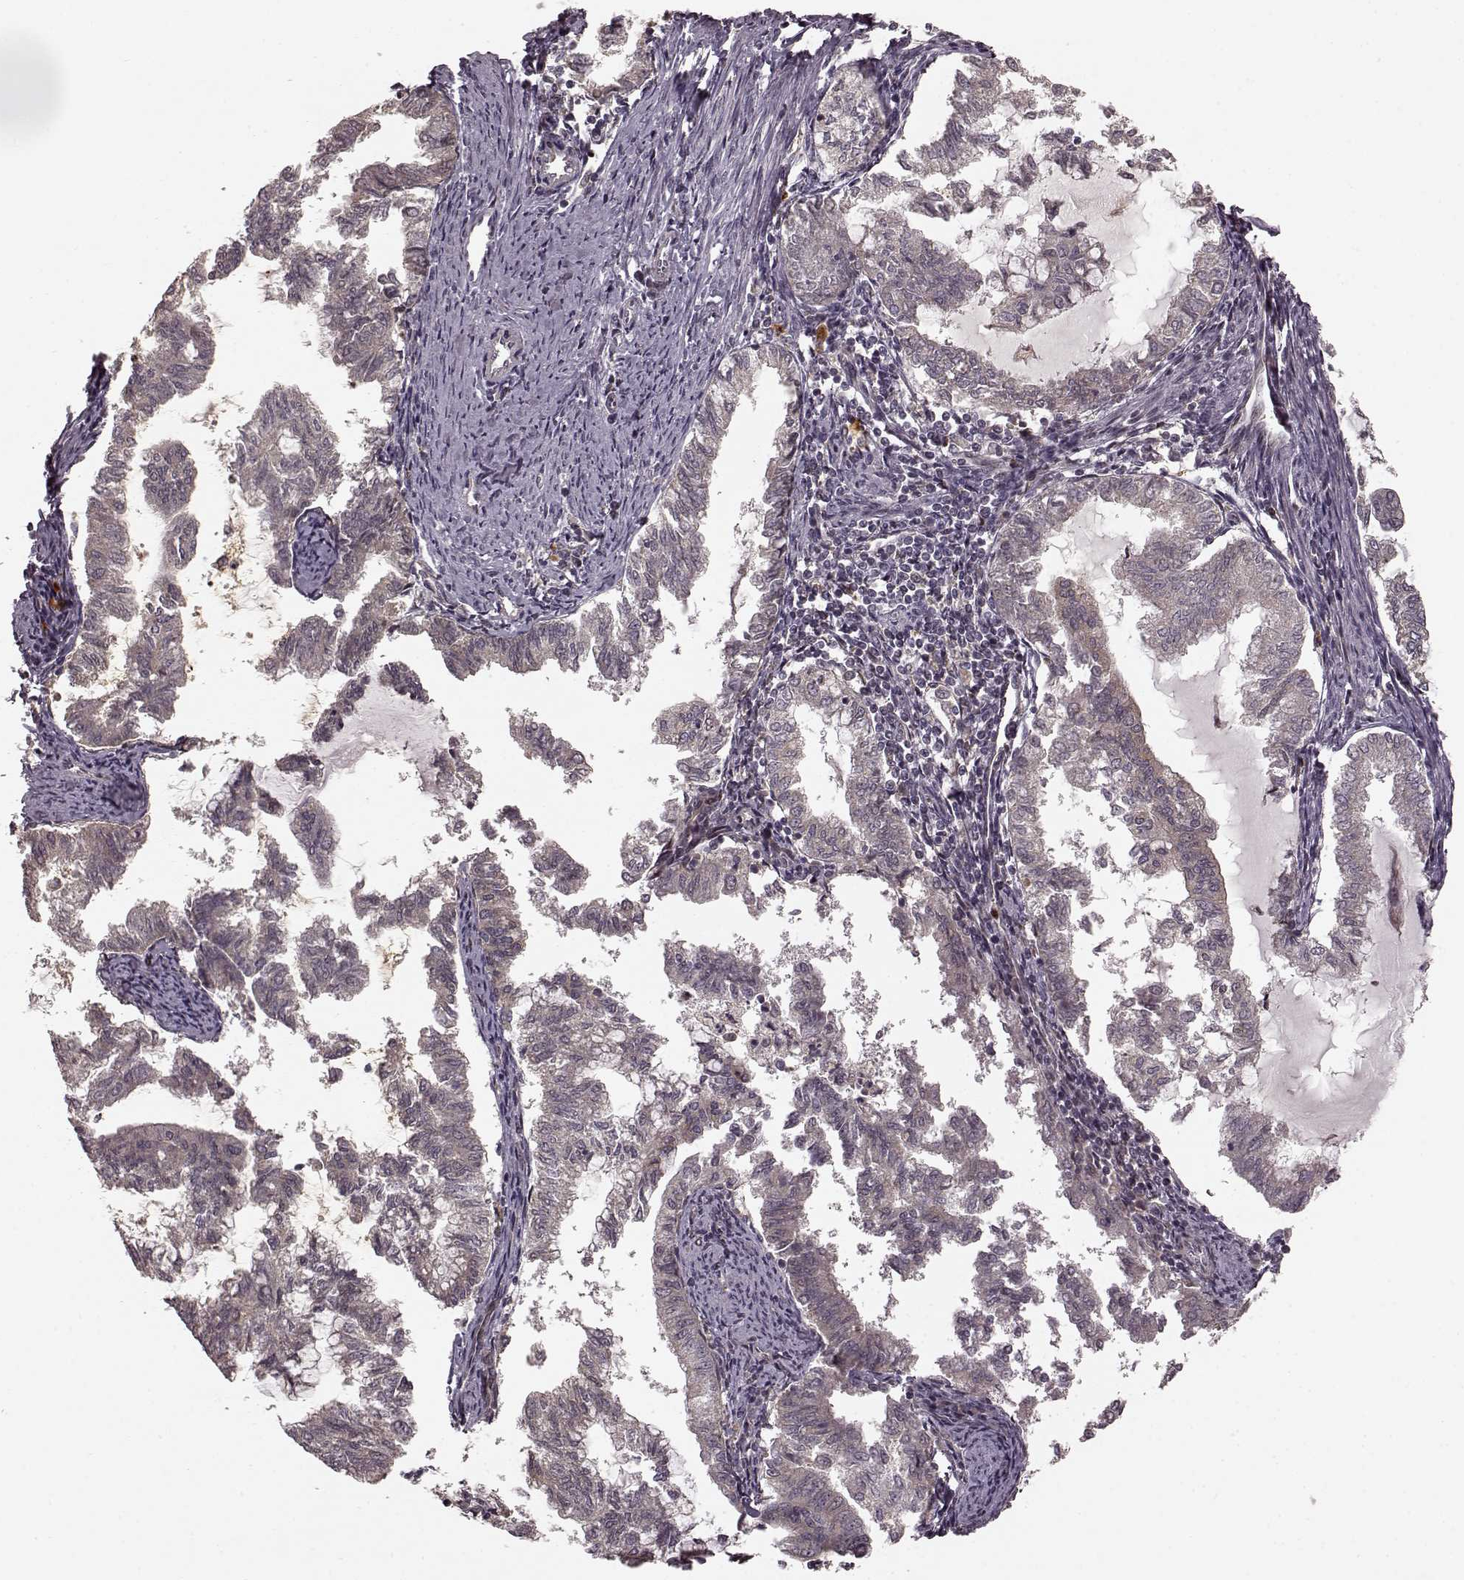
{"staining": {"intensity": "weak", "quantity": ">75%", "location": "cytoplasmic/membranous"}, "tissue": "endometrial cancer", "cell_type": "Tumor cells", "image_type": "cancer", "snomed": [{"axis": "morphology", "description": "Adenocarcinoma, NOS"}, {"axis": "topography", "description": "Endometrium"}], "caption": "This photomicrograph exhibits IHC staining of human adenocarcinoma (endometrial), with low weak cytoplasmic/membranous positivity in about >75% of tumor cells.", "gene": "SLC12A9", "patient": {"sex": "female", "age": 79}}